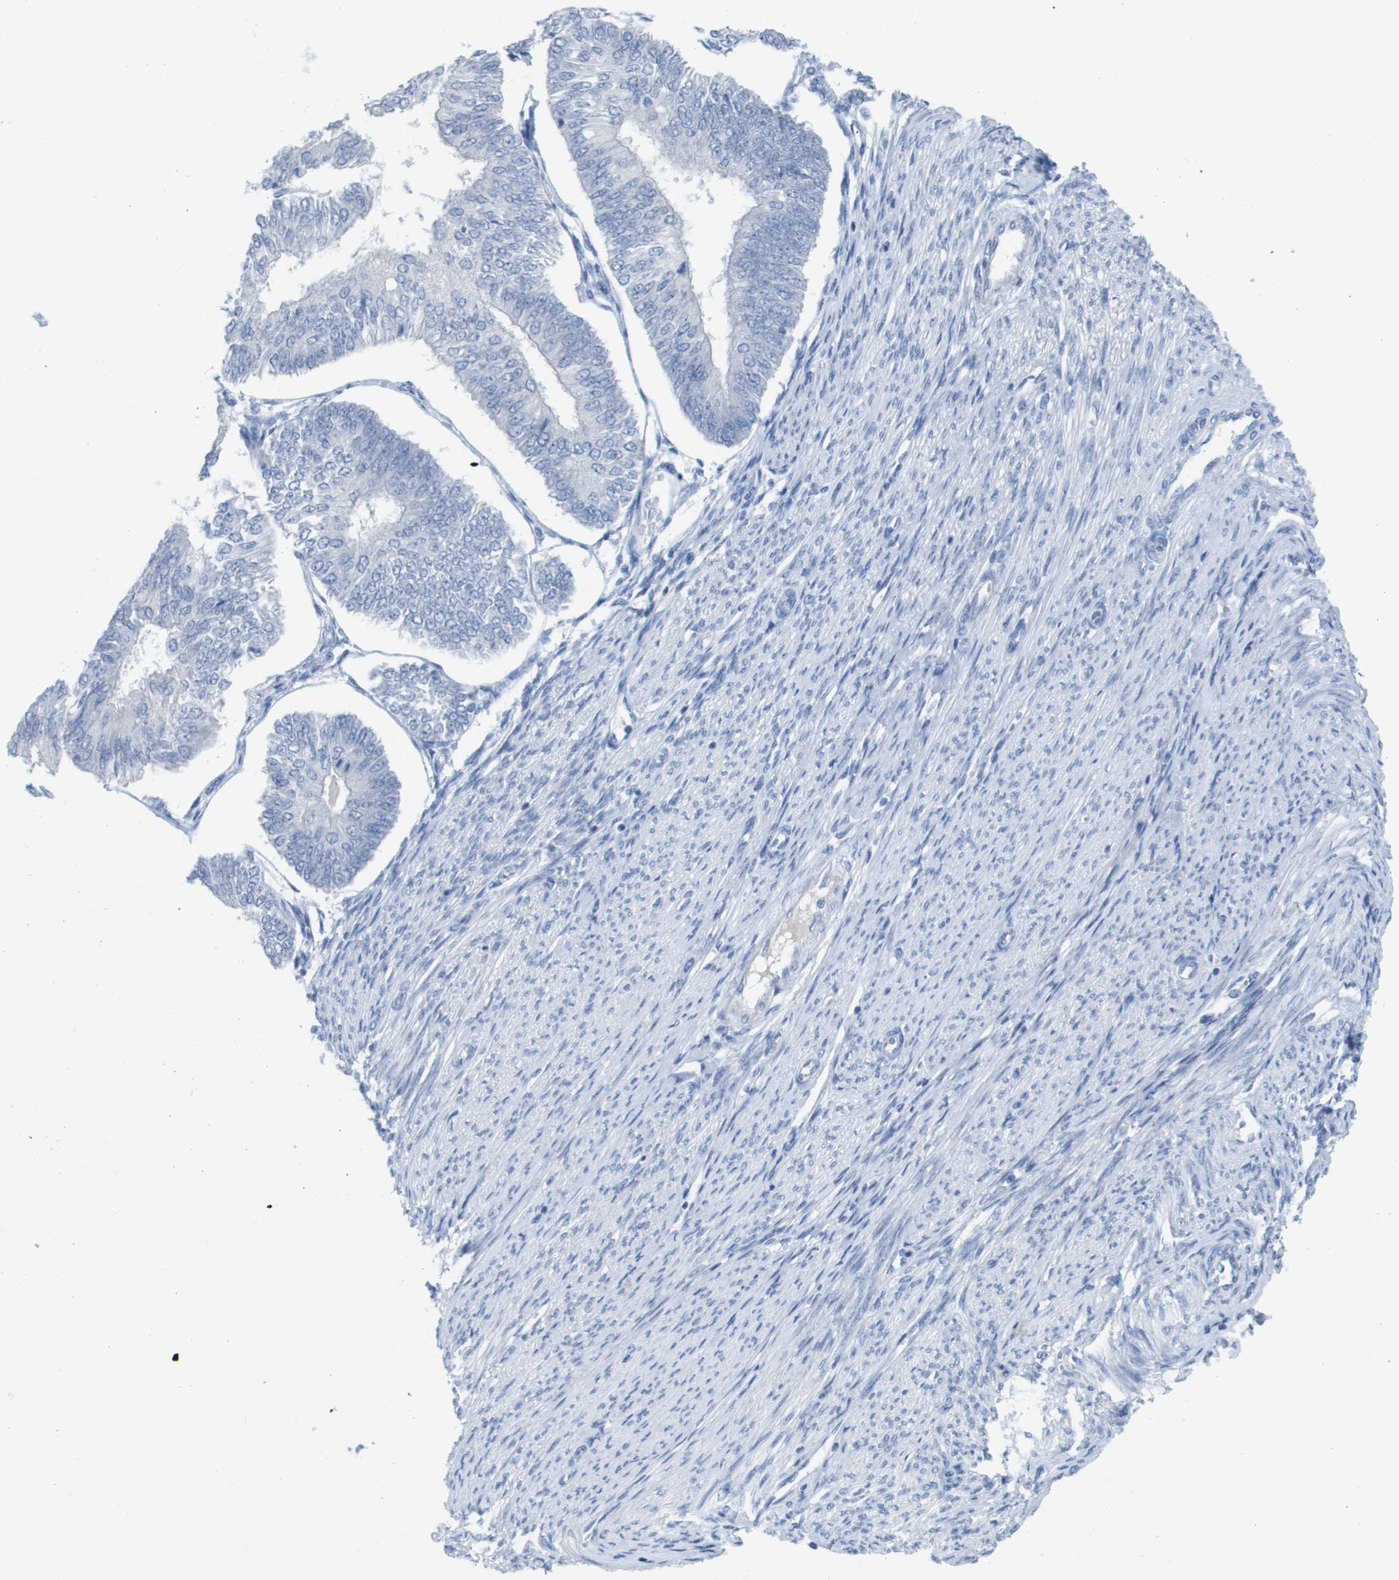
{"staining": {"intensity": "negative", "quantity": "none", "location": "none"}, "tissue": "endometrial cancer", "cell_type": "Tumor cells", "image_type": "cancer", "snomed": [{"axis": "morphology", "description": "Adenocarcinoma, NOS"}, {"axis": "topography", "description": "Endometrium"}], "caption": "Tumor cells are negative for protein expression in human endometrial adenocarcinoma. (IHC, brightfield microscopy, high magnification).", "gene": "PDE4A", "patient": {"sex": "female", "age": 58}}